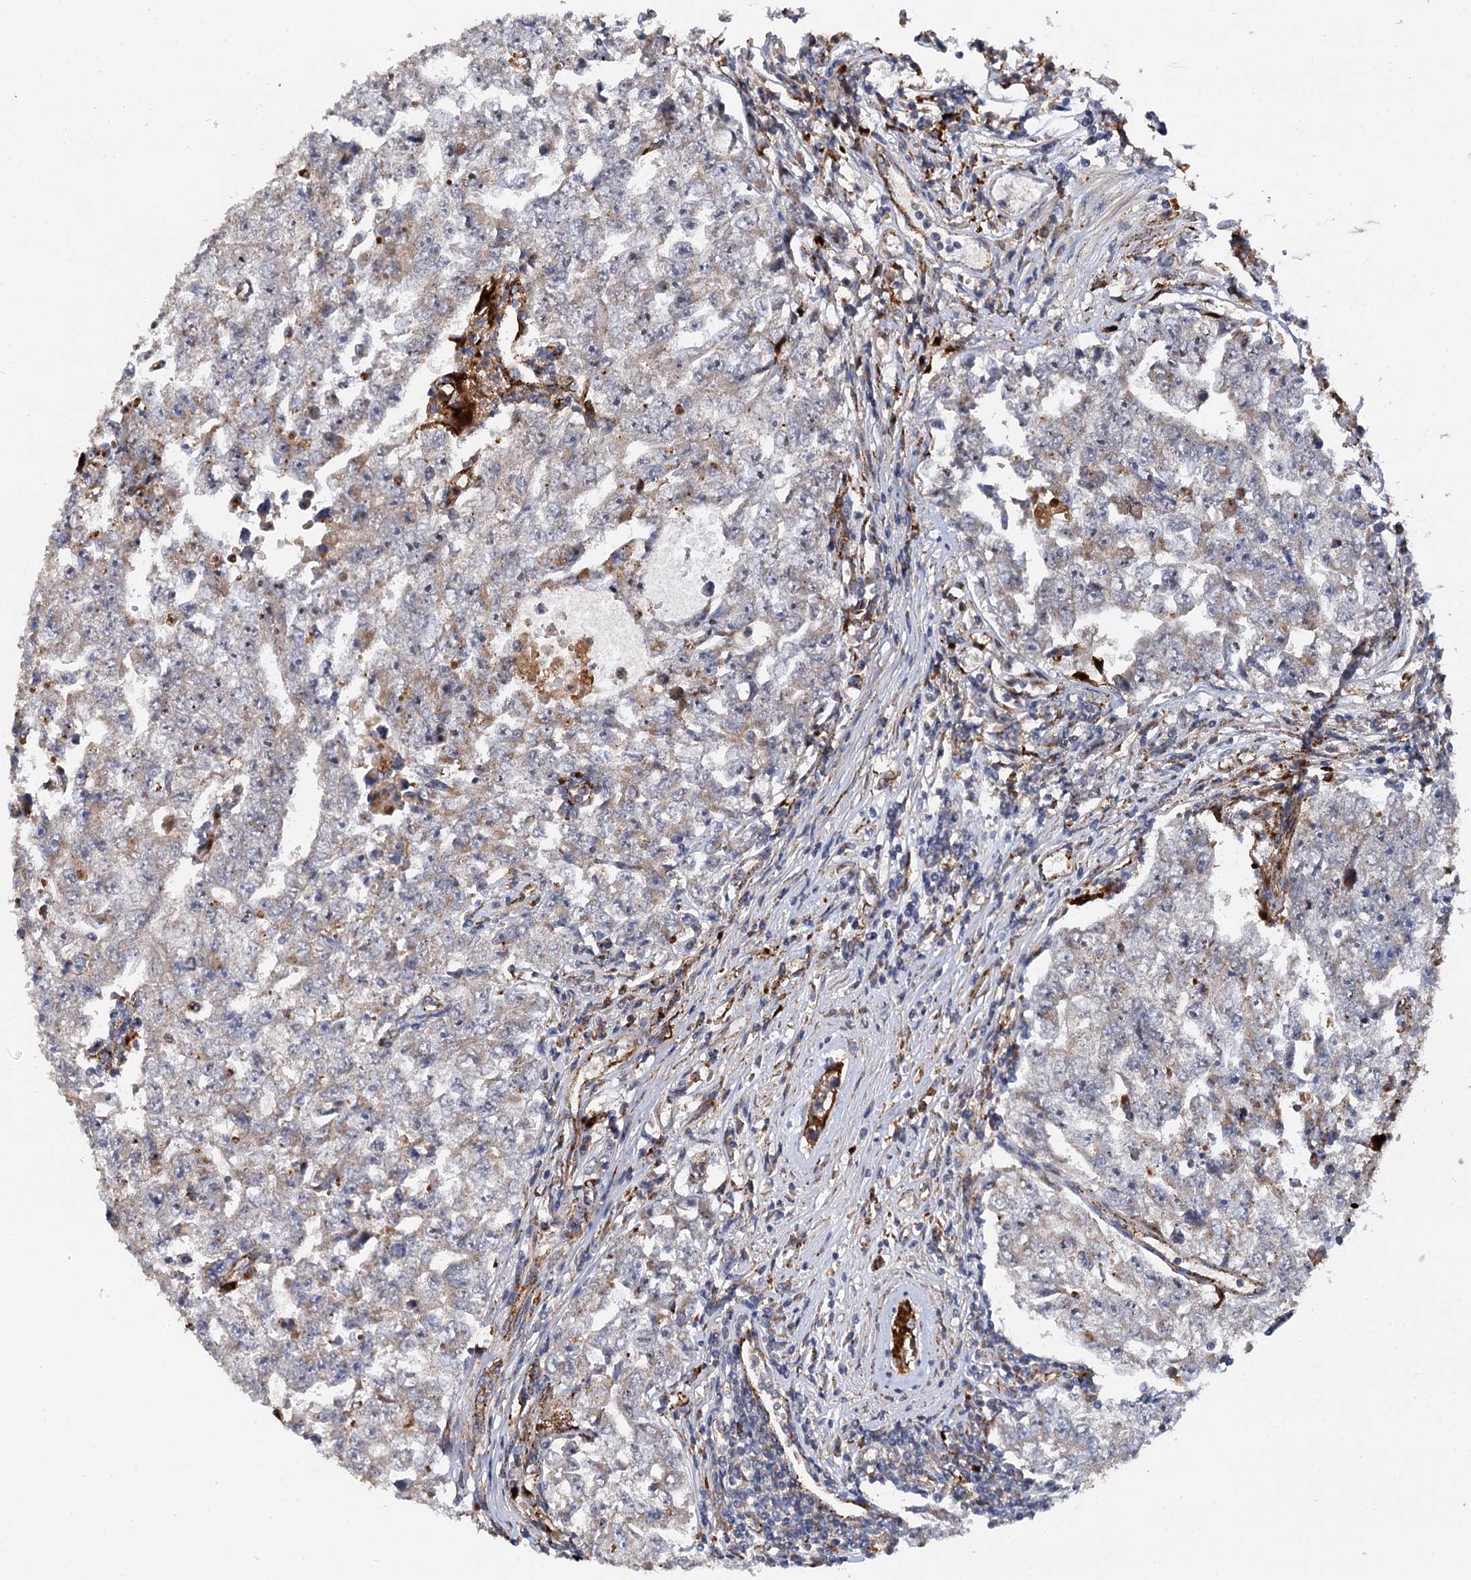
{"staining": {"intensity": "weak", "quantity": "<25%", "location": "cytoplasmic/membranous"}, "tissue": "testis cancer", "cell_type": "Tumor cells", "image_type": "cancer", "snomed": [{"axis": "morphology", "description": "Carcinoma, Embryonal, NOS"}, {"axis": "topography", "description": "Testis"}], "caption": "The histopathology image reveals no staining of tumor cells in embryonal carcinoma (testis).", "gene": "GBA1", "patient": {"sex": "male", "age": 17}}